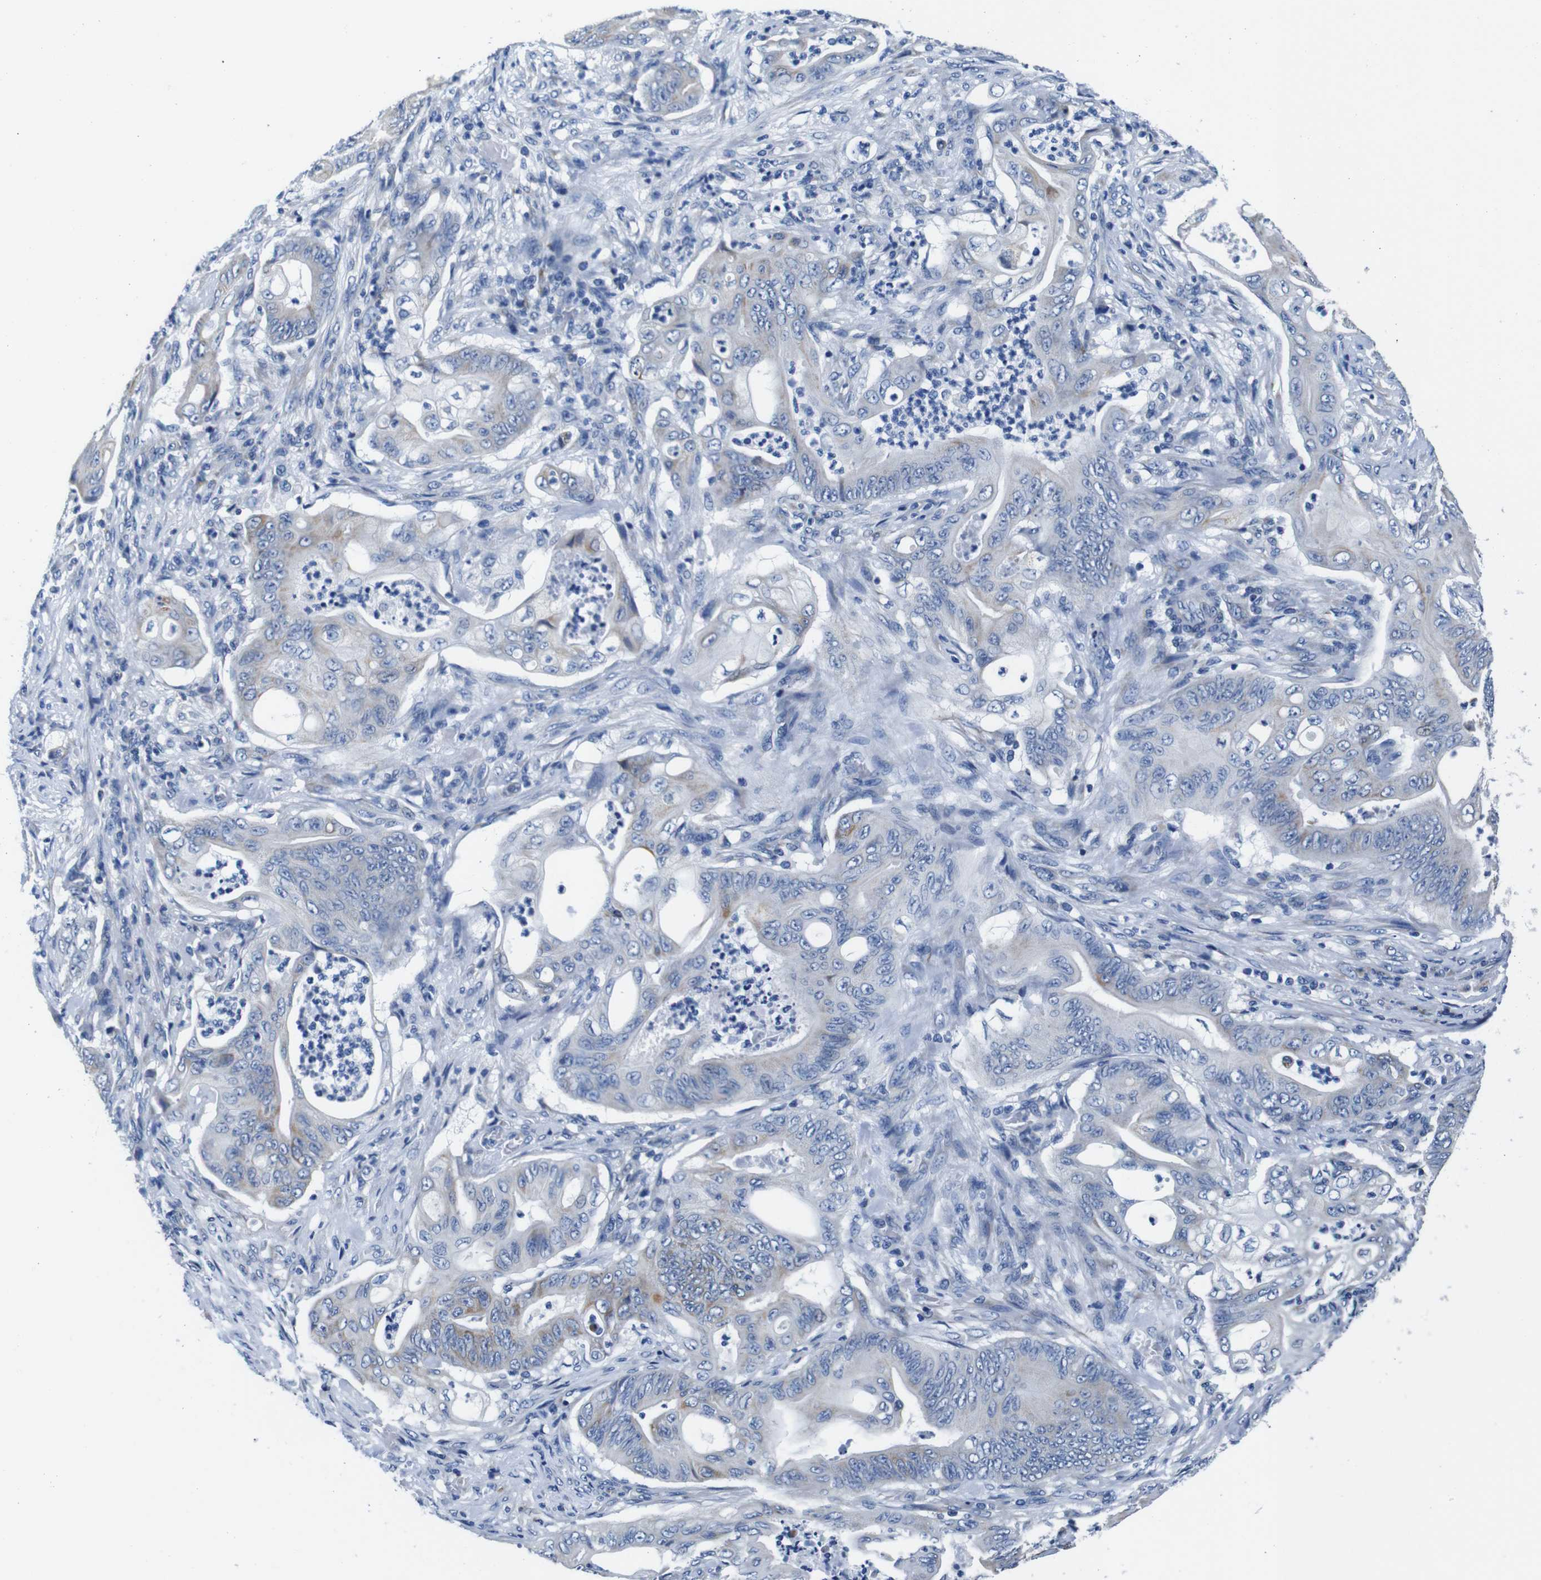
{"staining": {"intensity": "negative", "quantity": "none", "location": "none"}, "tissue": "stomach cancer", "cell_type": "Tumor cells", "image_type": "cancer", "snomed": [{"axis": "morphology", "description": "Adenocarcinoma, NOS"}, {"axis": "topography", "description": "Stomach"}], "caption": "IHC histopathology image of neoplastic tissue: adenocarcinoma (stomach) stained with DAB (3,3'-diaminobenzidine) displays no significant protein positivity in tumor cells.", "gene": "SNX19", "patient": {"sex": "female", "age": 73}}